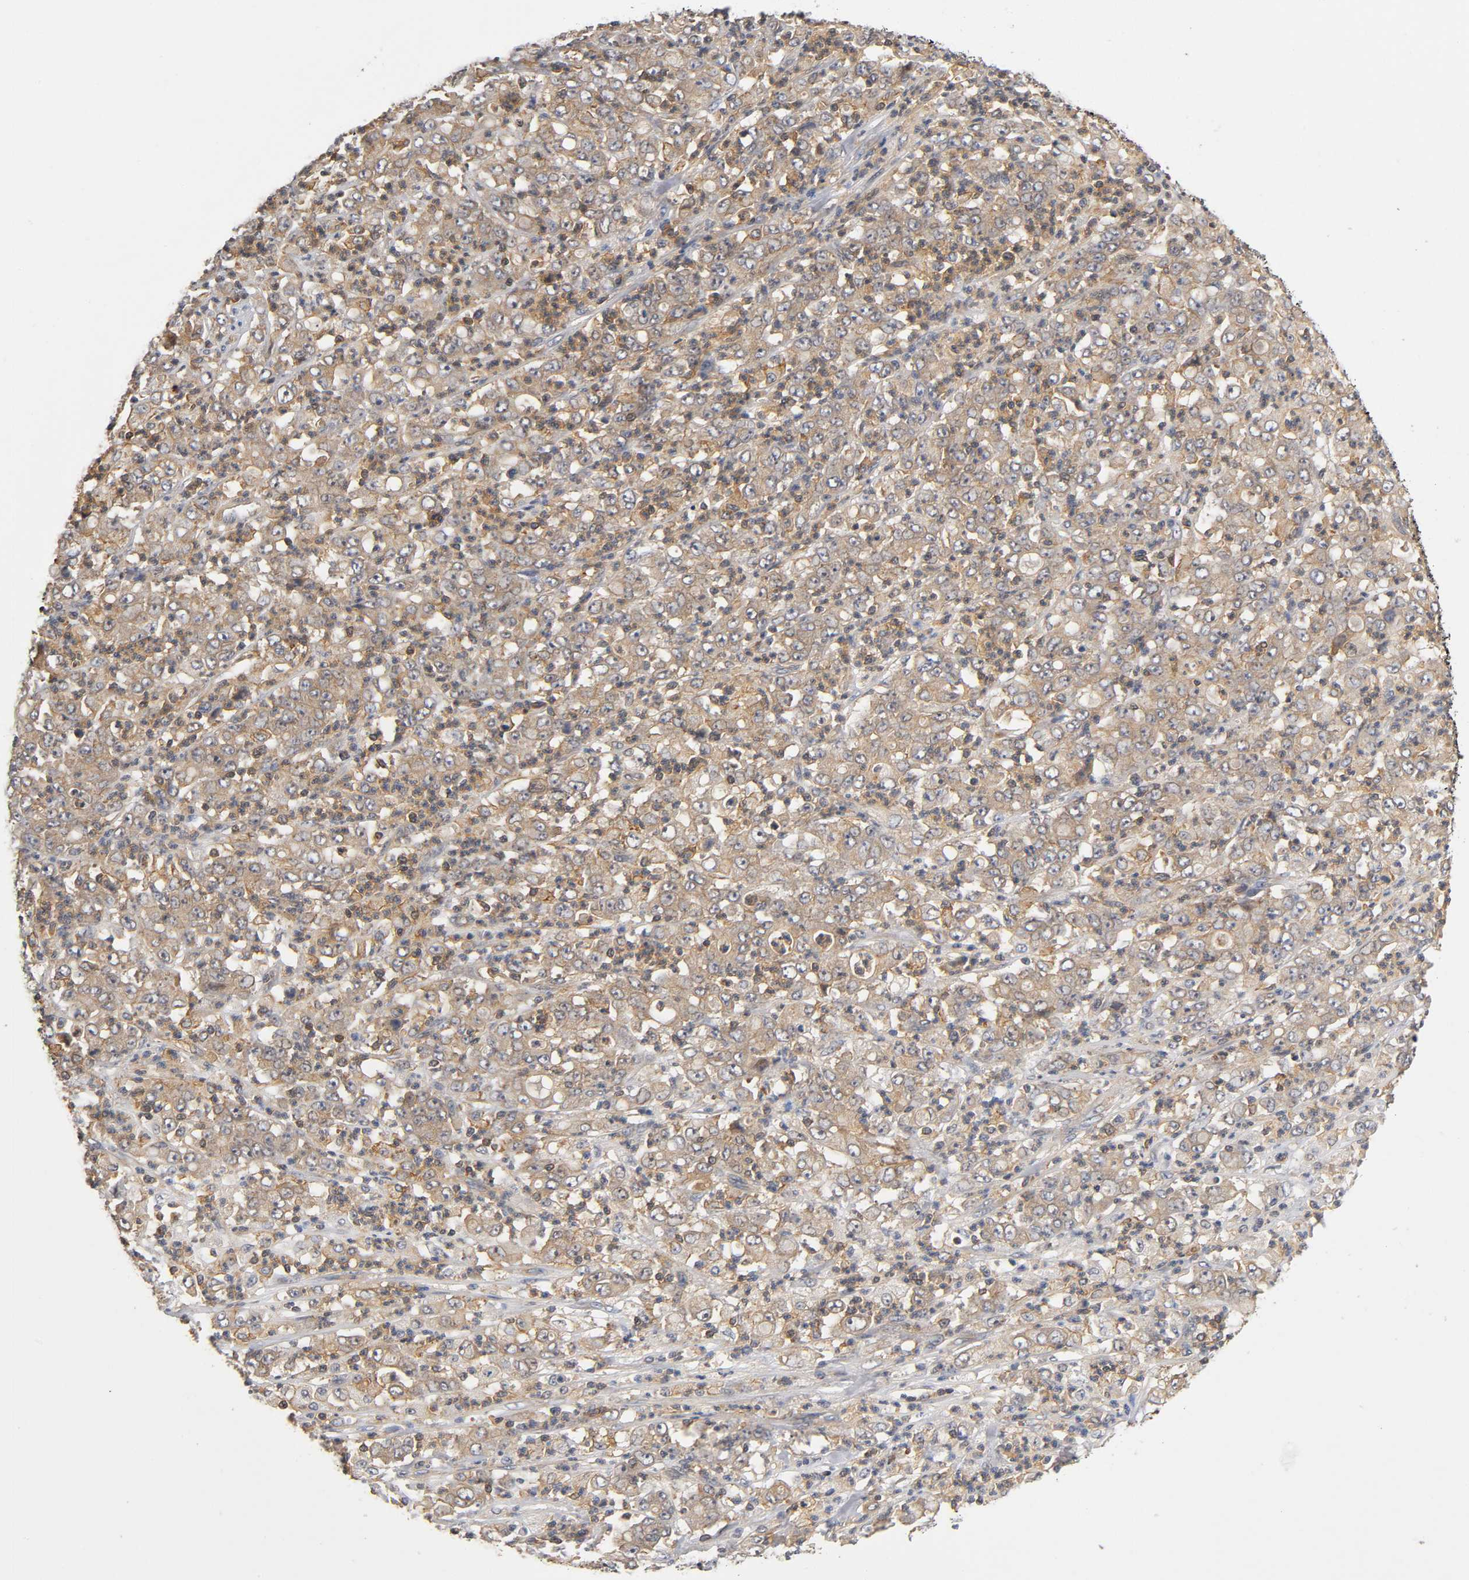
{"staining": {"intensity": "moderate", "quantity": ">75%", "location": "cytoplasmic/membranous"}, "tissue": "stomach cancer", "cell_type": "Tumor cells", "image_type": "cancer", "snomed": [{"axis": "morphology", "description": "Adenocarcinoma, NOS"}, {"axis": "topography", "description": "Stomach, lower"}], "caption": "Immunohistochemical staining of stomach cancer (adenocarcinoma) displays moderate cytoplasmic/membranous protein positivity in approximately >75% of tumor cells.", "gene": "ACTR2", "patient": {"sex": "female", "age": 71}}